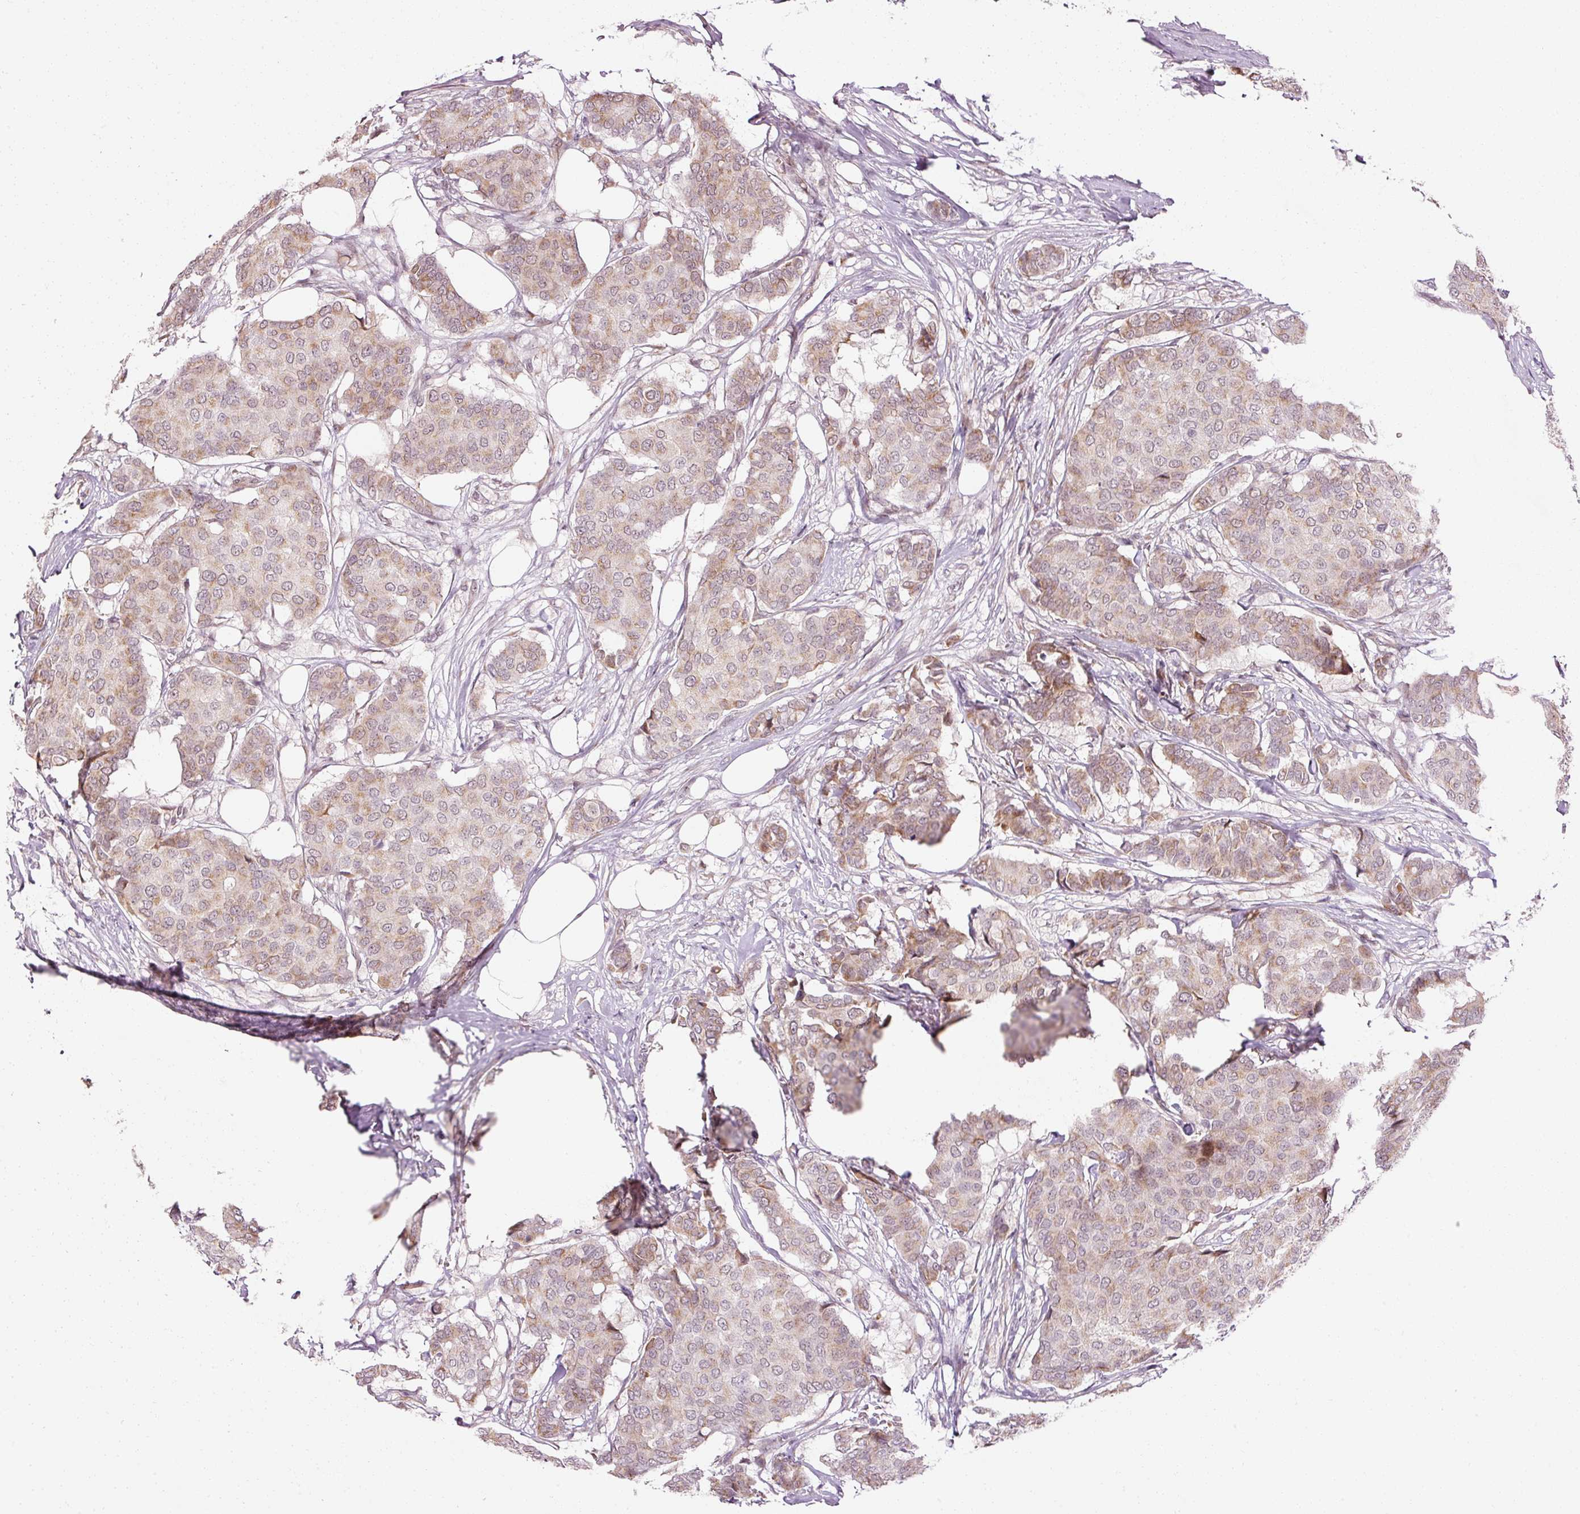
{"staining": {"intensity": "weak", "quantity": ">75%", "location": "cytoplasmic/membranous"}, "tissue": "breast cancer", "cell_type": "Tumor cells", "image_type": "cancer", "snomed": [{"axis": "morphology", "description": "Duct carcinoma"}, {"axis": "topography", "description": "Breast"}], "caption": "Immunohistochemistry (IHC) photomicrograph of breast cancer stained for a protein (brown), which demonstrates low levels of weak cytoplasmic/membranous positivity in about >75% of tumor cells.", "gene": "ANKRD20A1", "patient": {"sex": "female", "age": 75}}